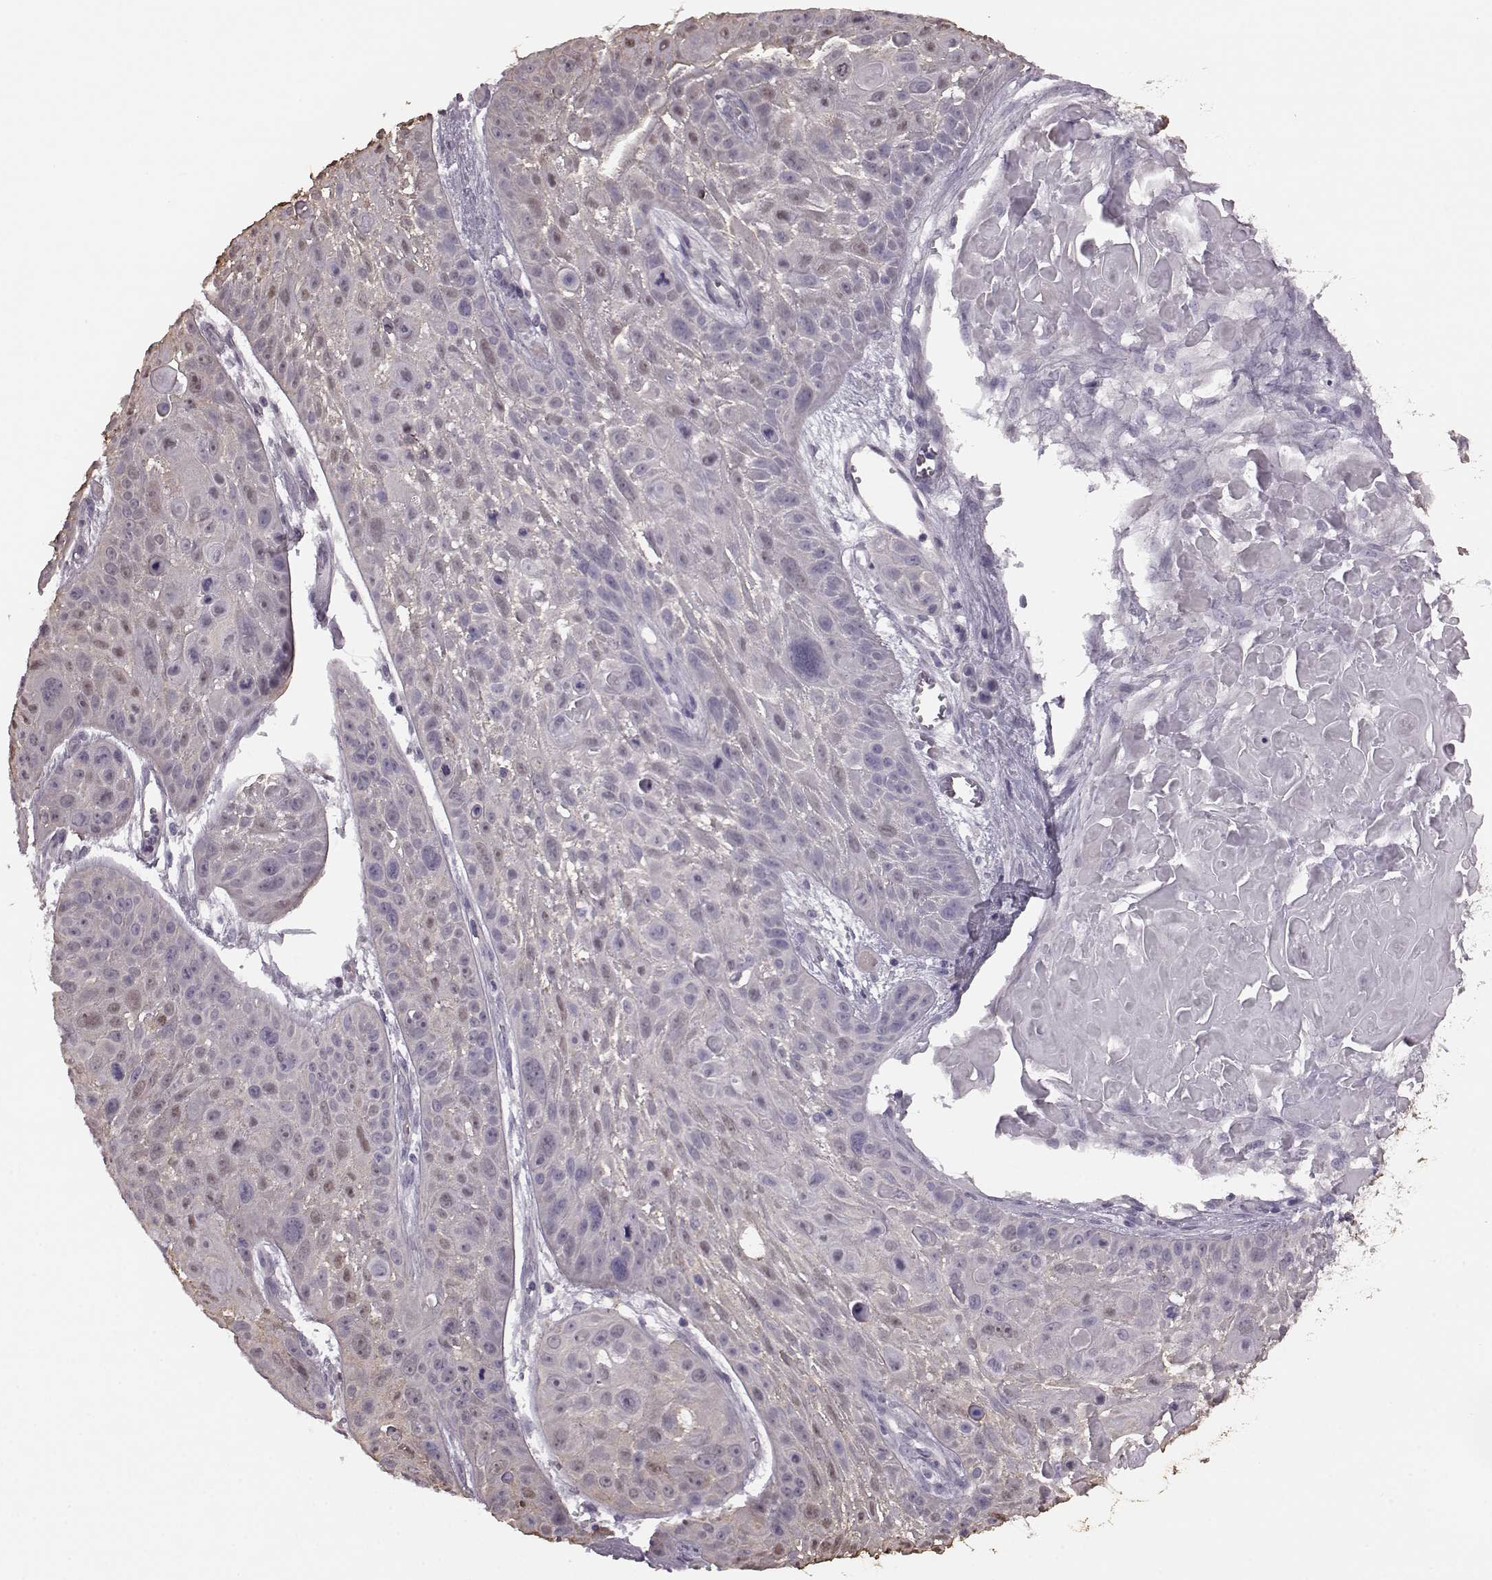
{"staining": {"intensity": "negative", "quantity": "none", "location": "none"}, "tissue": "skin cancer", "cell_type": "Tumor cells", "image_type": "cancer", "snomed": [{"axis": "morphology", "description": "Squamous cell carcinoma, NOS"}, {"axis": "topography", "description": "Skin"}, {"axis": "topography", "description": "Anal"}], "caption": "This photomicrograph is of skin squamous cell carcinoma stained with immunohistochemistry to label a protein in brown with the nuclei are counter-stained blue. There is no positivity in tumor cells. (Brightfield microscopy of DAB IHC at high magnification).", "gene": "PDCD1", "patient": {"sex": "female", "age": 75}}